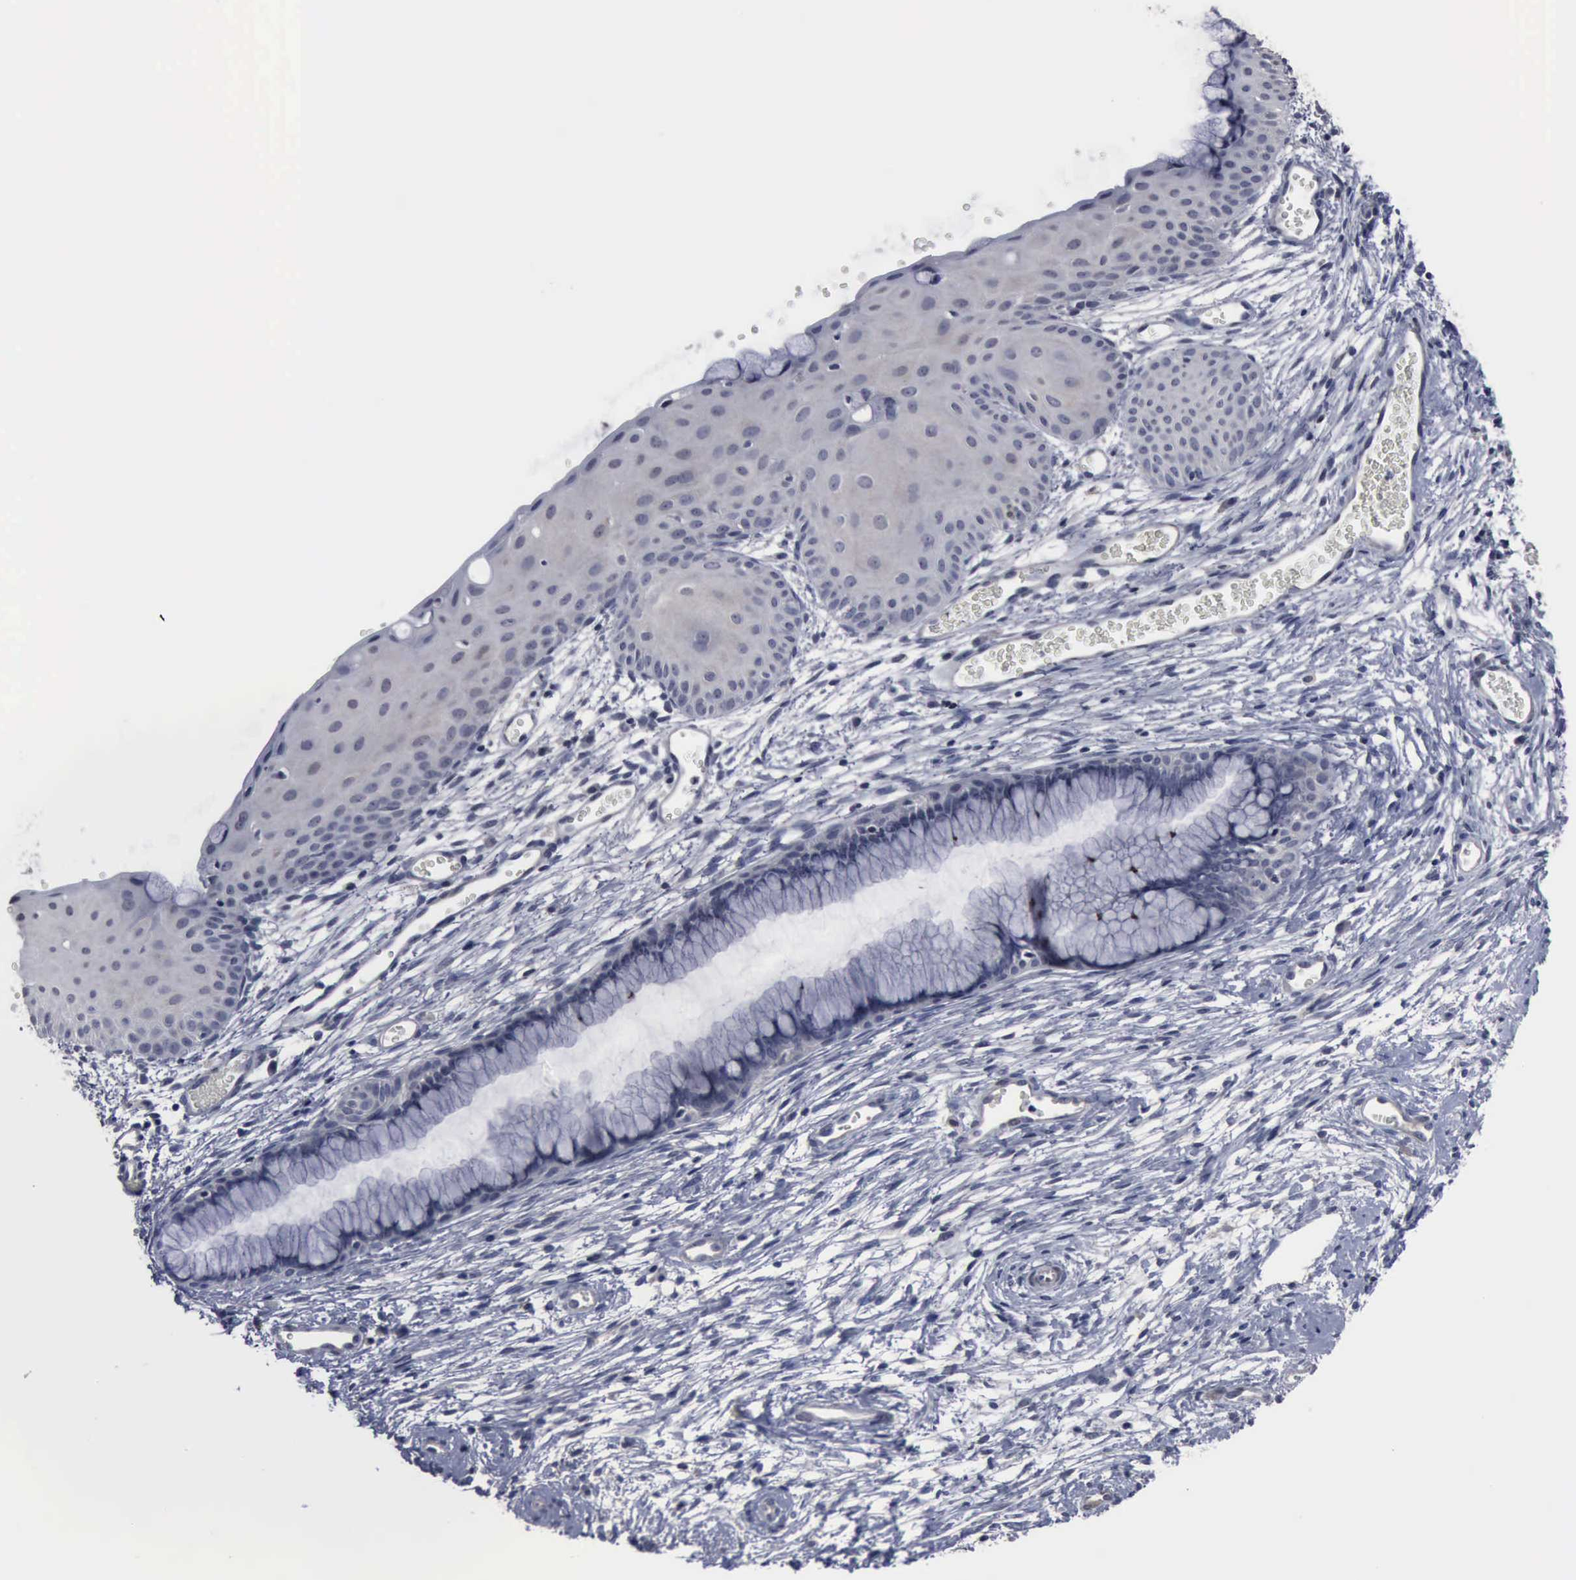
{"staining": {"intensity": "negative", "quantity": "none", "location": "none"}, "tissue": "cervix", "cell_type": "Glandular cells", "image_type": "normal", "snomed": [{"axis": "morphology", "description": "Normal tissue, NOS"}, {"axis": "topography", "description": "Cervix"}], "caption": "Immunohistochemical staining of benign cervix displays no significant expression in glandular cells. (DAB immunohistochemistry (IHC), high magnification).", "gene": "MYO18B", "patient": {"sex": "female", "age": 39}}